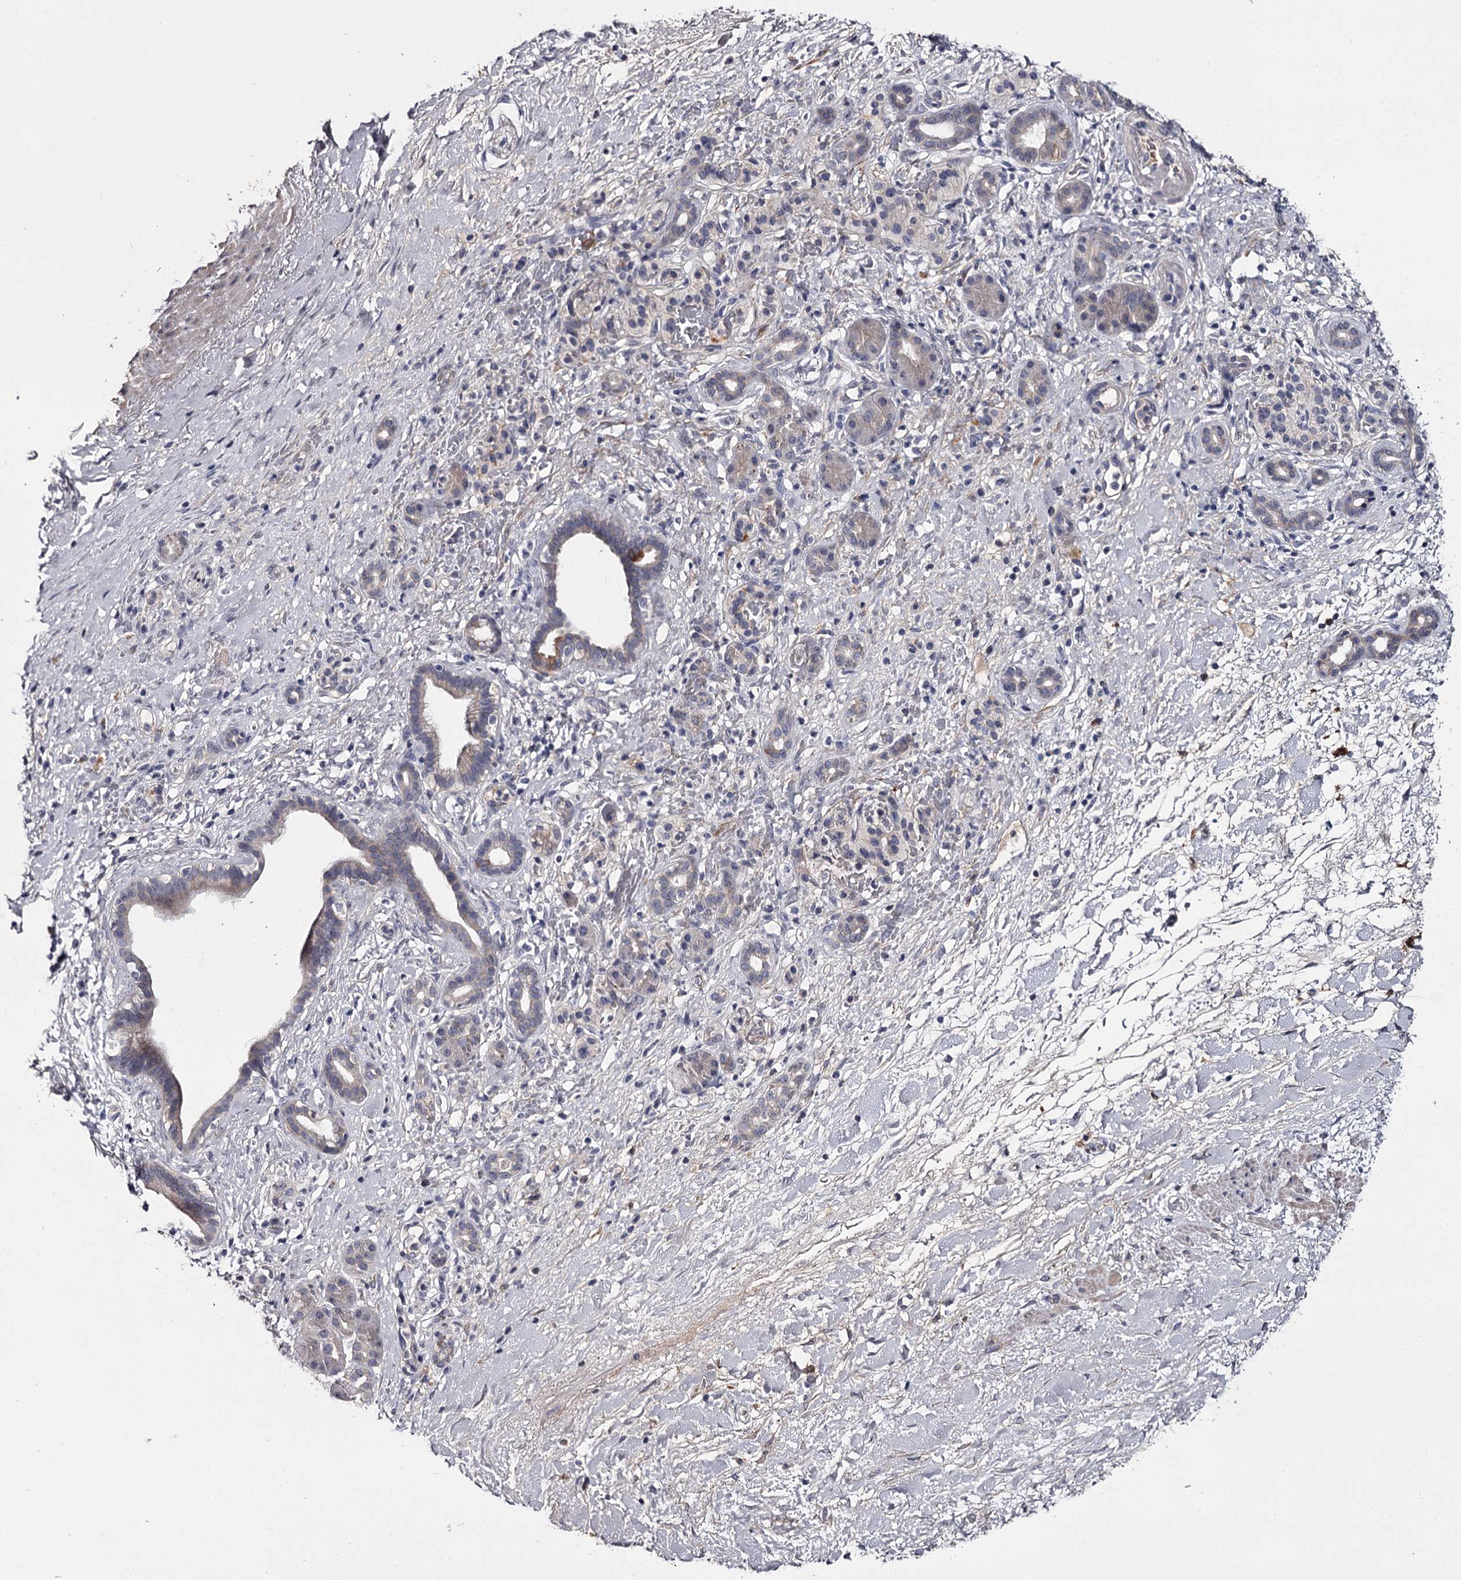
{"staining": {"intensity": "negative", "quantity": "none", "location": "none"}, "tissue": "pancreatic cancer", "cell_type": "Tumor cells", "image_type": "cancer", "snomed": [{"axis": "morphology", "description": "Normal tissue, NOS"}, {"axis": "morphology", "description": "Adenocarcinoma, NOS"}, {"axis": "topography", "description": "Pancreas"}, {"axis": "topography", "description": "Peripheral nerve tissue"}], "caption": "The IHC histopathology image has no significant staining in tumor cells of pancreatic cancer tissue.", "gene": "FDXACB1", "patient": {"sex": "female", "age": 77}}